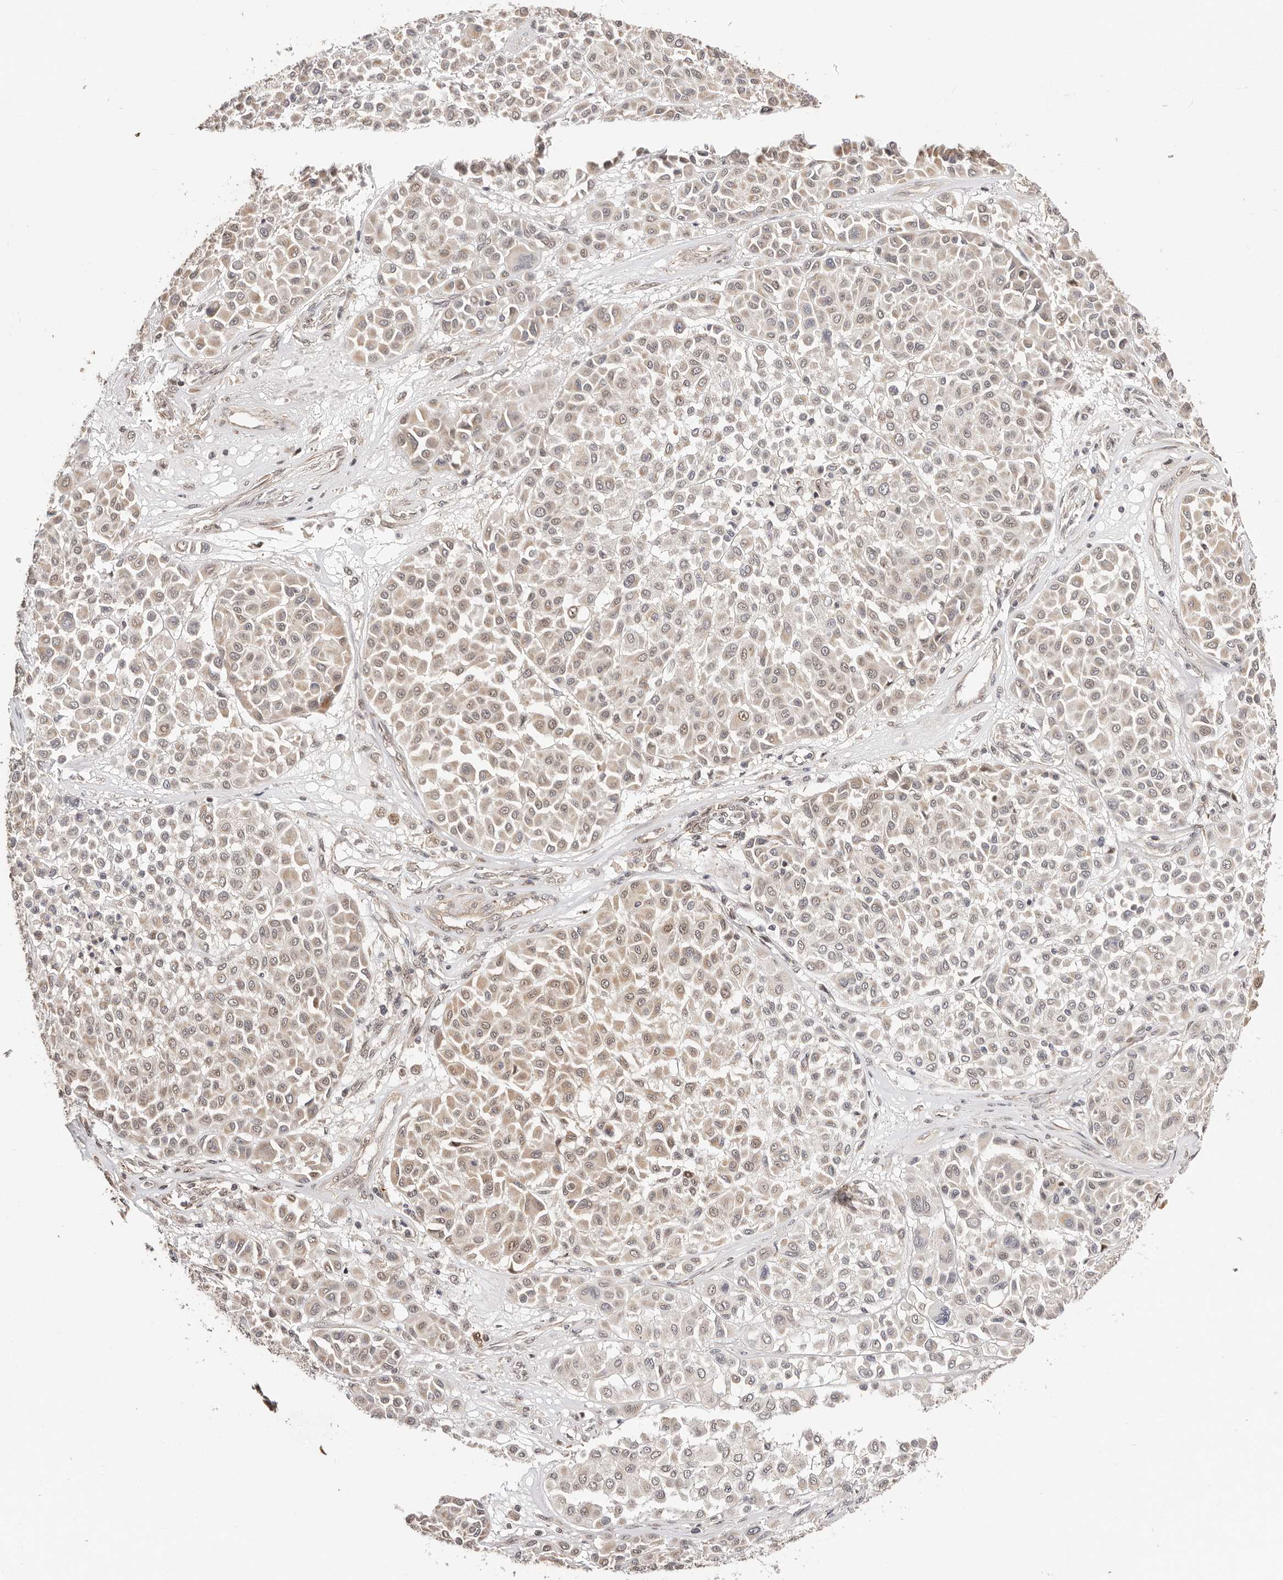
{"staining": {"intensity": "weak", "quantity": "25%-75%", "location": "cytoplasmic/membranous"}, "tissue": "melanoma", "cell_type": "Tumor cells", "image_type": "cancer", "snomed": [{"axis": "morphology", "description": "Malignant melanoma, Metastatic site"}, {"axis": "topography", "description": "Soft tissue"}], "caption": "This image displays IHC staining of human malignant melanoma (metastatic site), with low weak cytoplasmic/membranous positivity in about 25%-75% of tumor cells.", "gene": "CTNNBL1", "patient": {"sex": "male", "age": 41}}